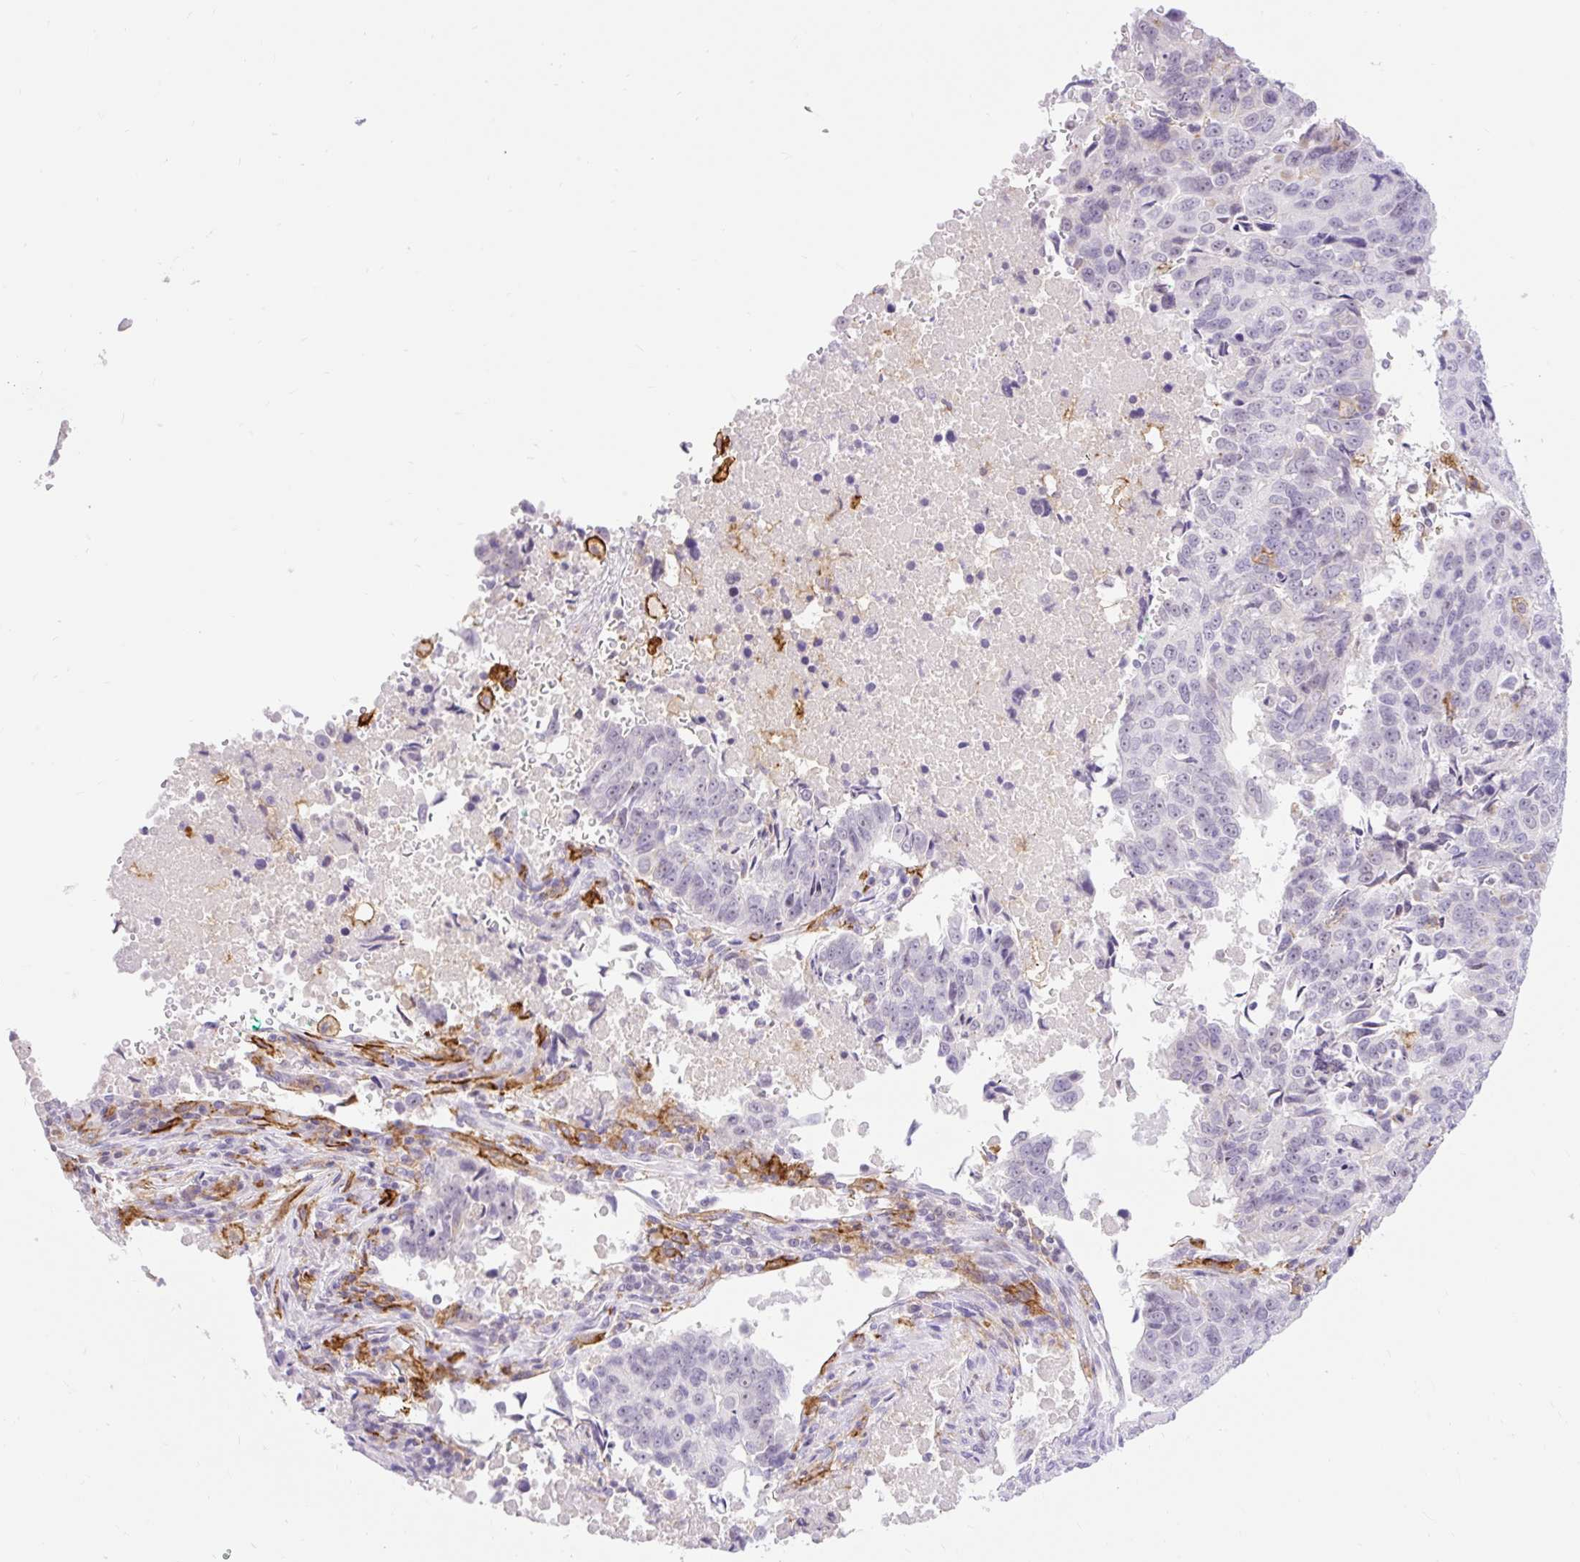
{"staining": {"intensity": "negative", "quantity": "none", "location": "none"}, "tissue": "lung cancer", "cell_type": "Tumor cells", "image_type": "cancer", "snomed": [{"axis": "morphology", "description": "Squamous cell carcinoma, NOS"}, {"axis": "topography", "description": "Lung"}], "caption": "Immunohistochemical staining of human squamous cell carcinoma (lung) demonstrates no significant positivity in tumor cells.", "gene": "SIGLEC1", "patient": {"sex": "female", "age": 66}}